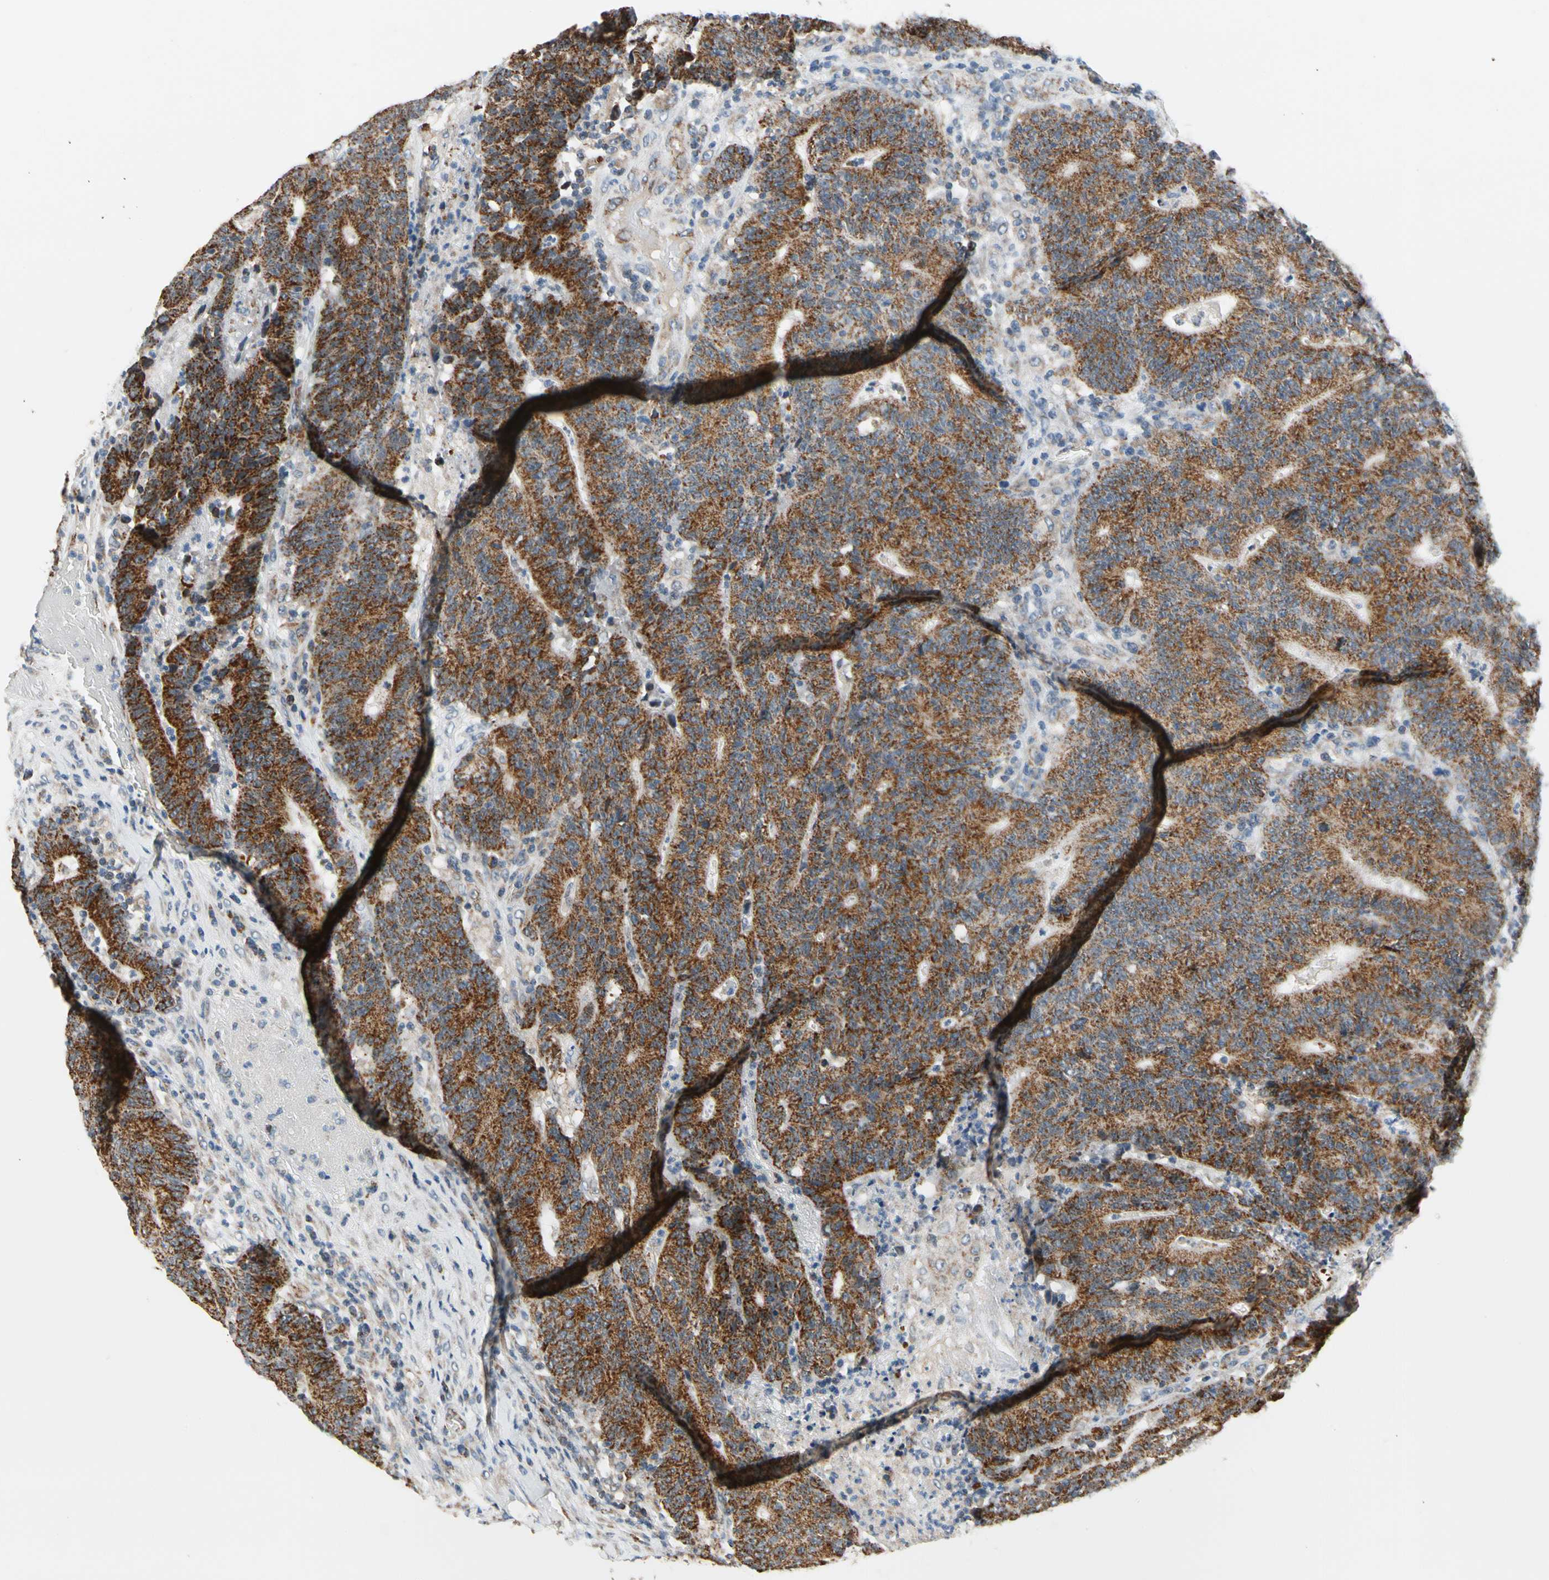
{"staining": {"intensity": "strong", "quantity": ">75%", "location": "cytoplasmic/membranous"}, "tissue": "colorectal cancer", "cell_type": "Tumor cells", "image_type": "cancer", "snomed": [{"axis": "morphology", "description": "Normal tissue, NOS"}, {"axis": "morphology", "description": "Adenocarcinoma, NOS"}, {"axis": "topography", "description": "Colon"}], "caption": "Strong cytoplasmic/membranous expression is identified in approximately >75% of tumor cells in colorectal cancer (adenocarcinoma).", "gene": "KHDC4", "patient": {"sex": "female", "age": 75}}